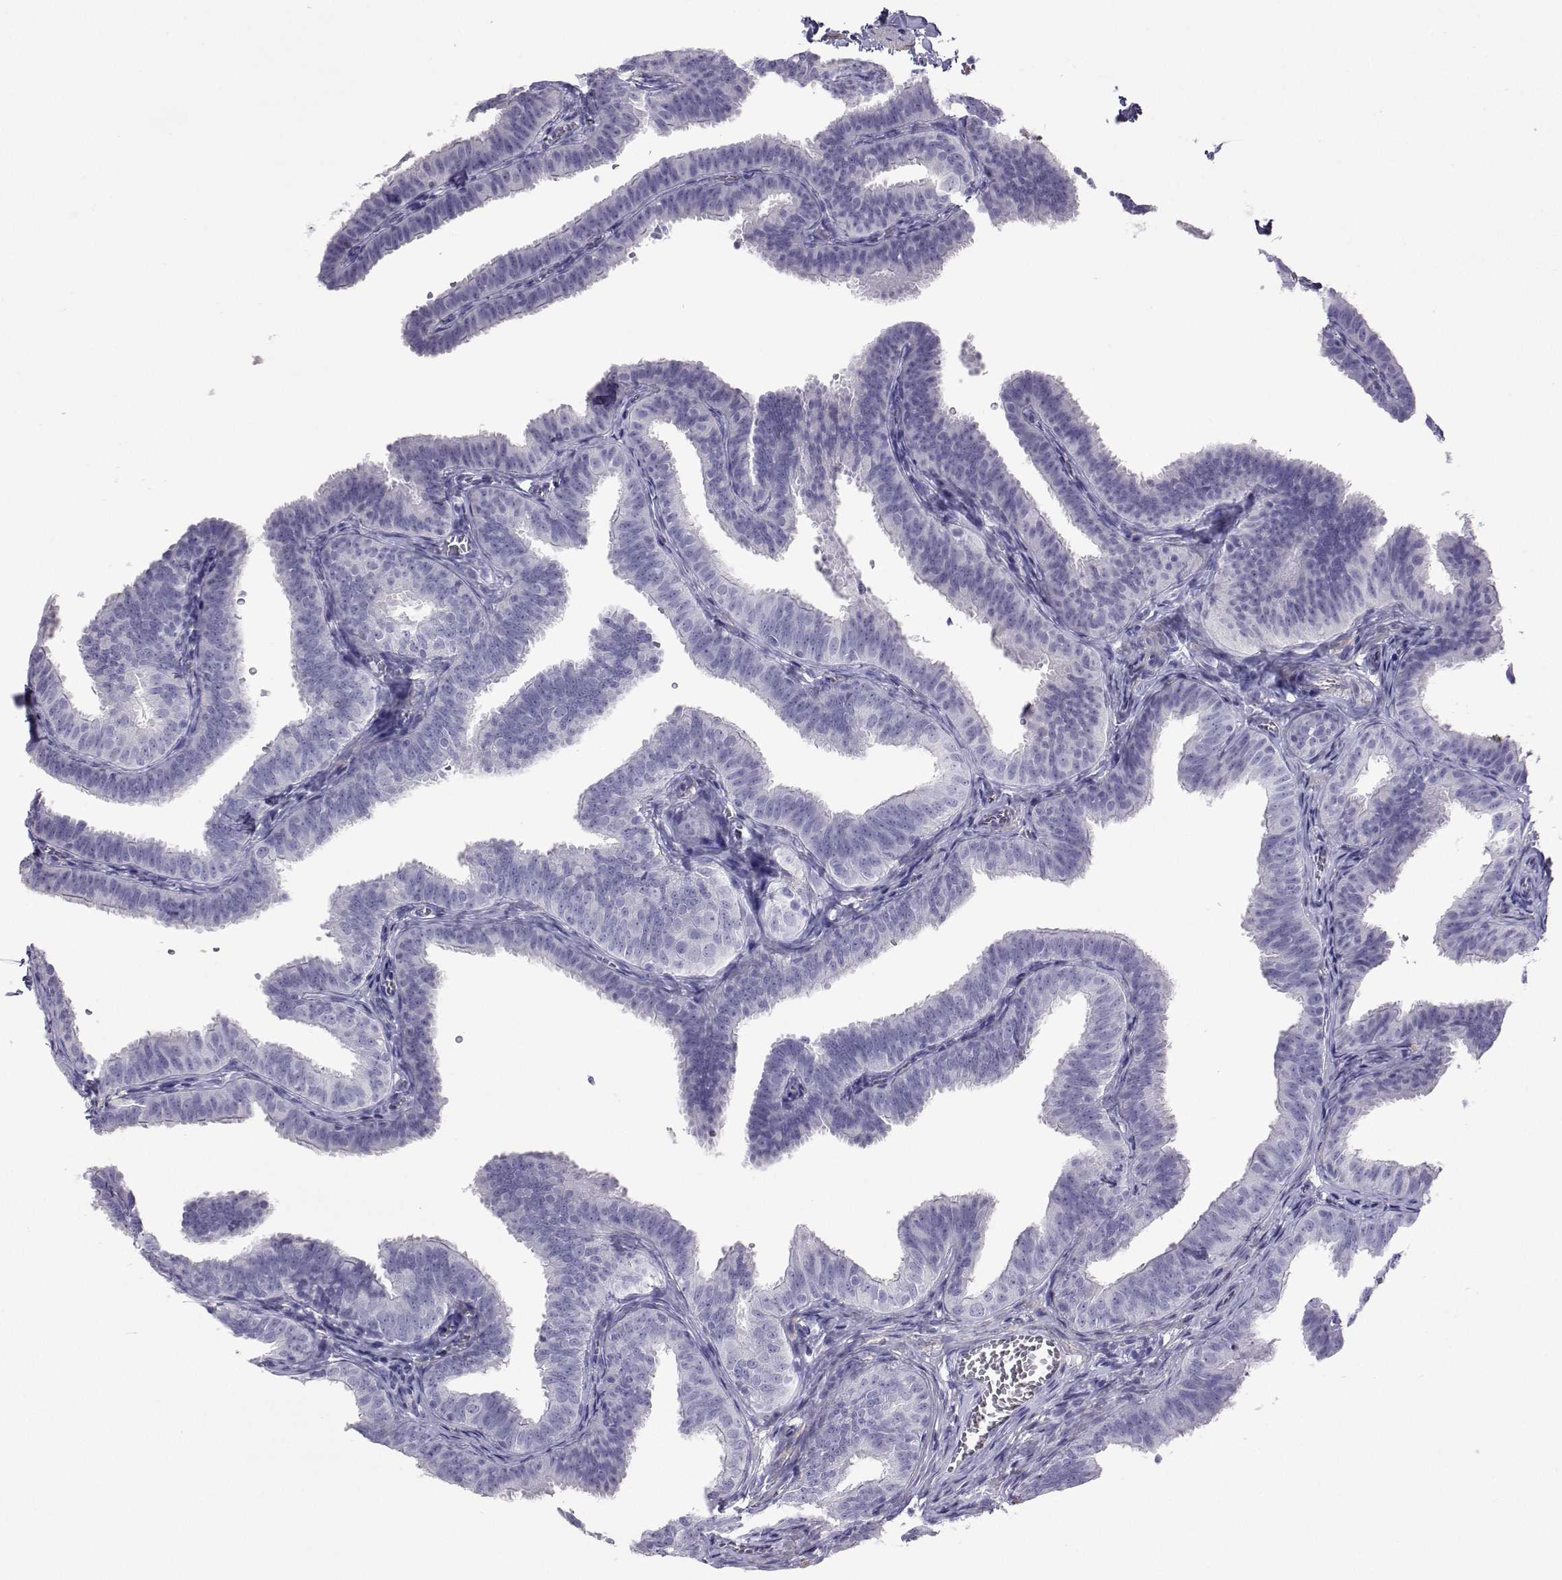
{"staining": {"intensity": "negative", "quantity": "none", "location": "none"}, "tissue": "fallopian tube", "cell_type": "Glandular cells", "image_type": "normal", "snomed": [{"axis": "morphology", "description": "Normal tissue, NOS"}, {"axis": "topography", "description": "Fallopian tube"}], "caption": "IHC of normal fallopian tube shows no expression in glandular cells.", "gene": "PLIN4", "patient": {"sex": "female", "age": 25}}